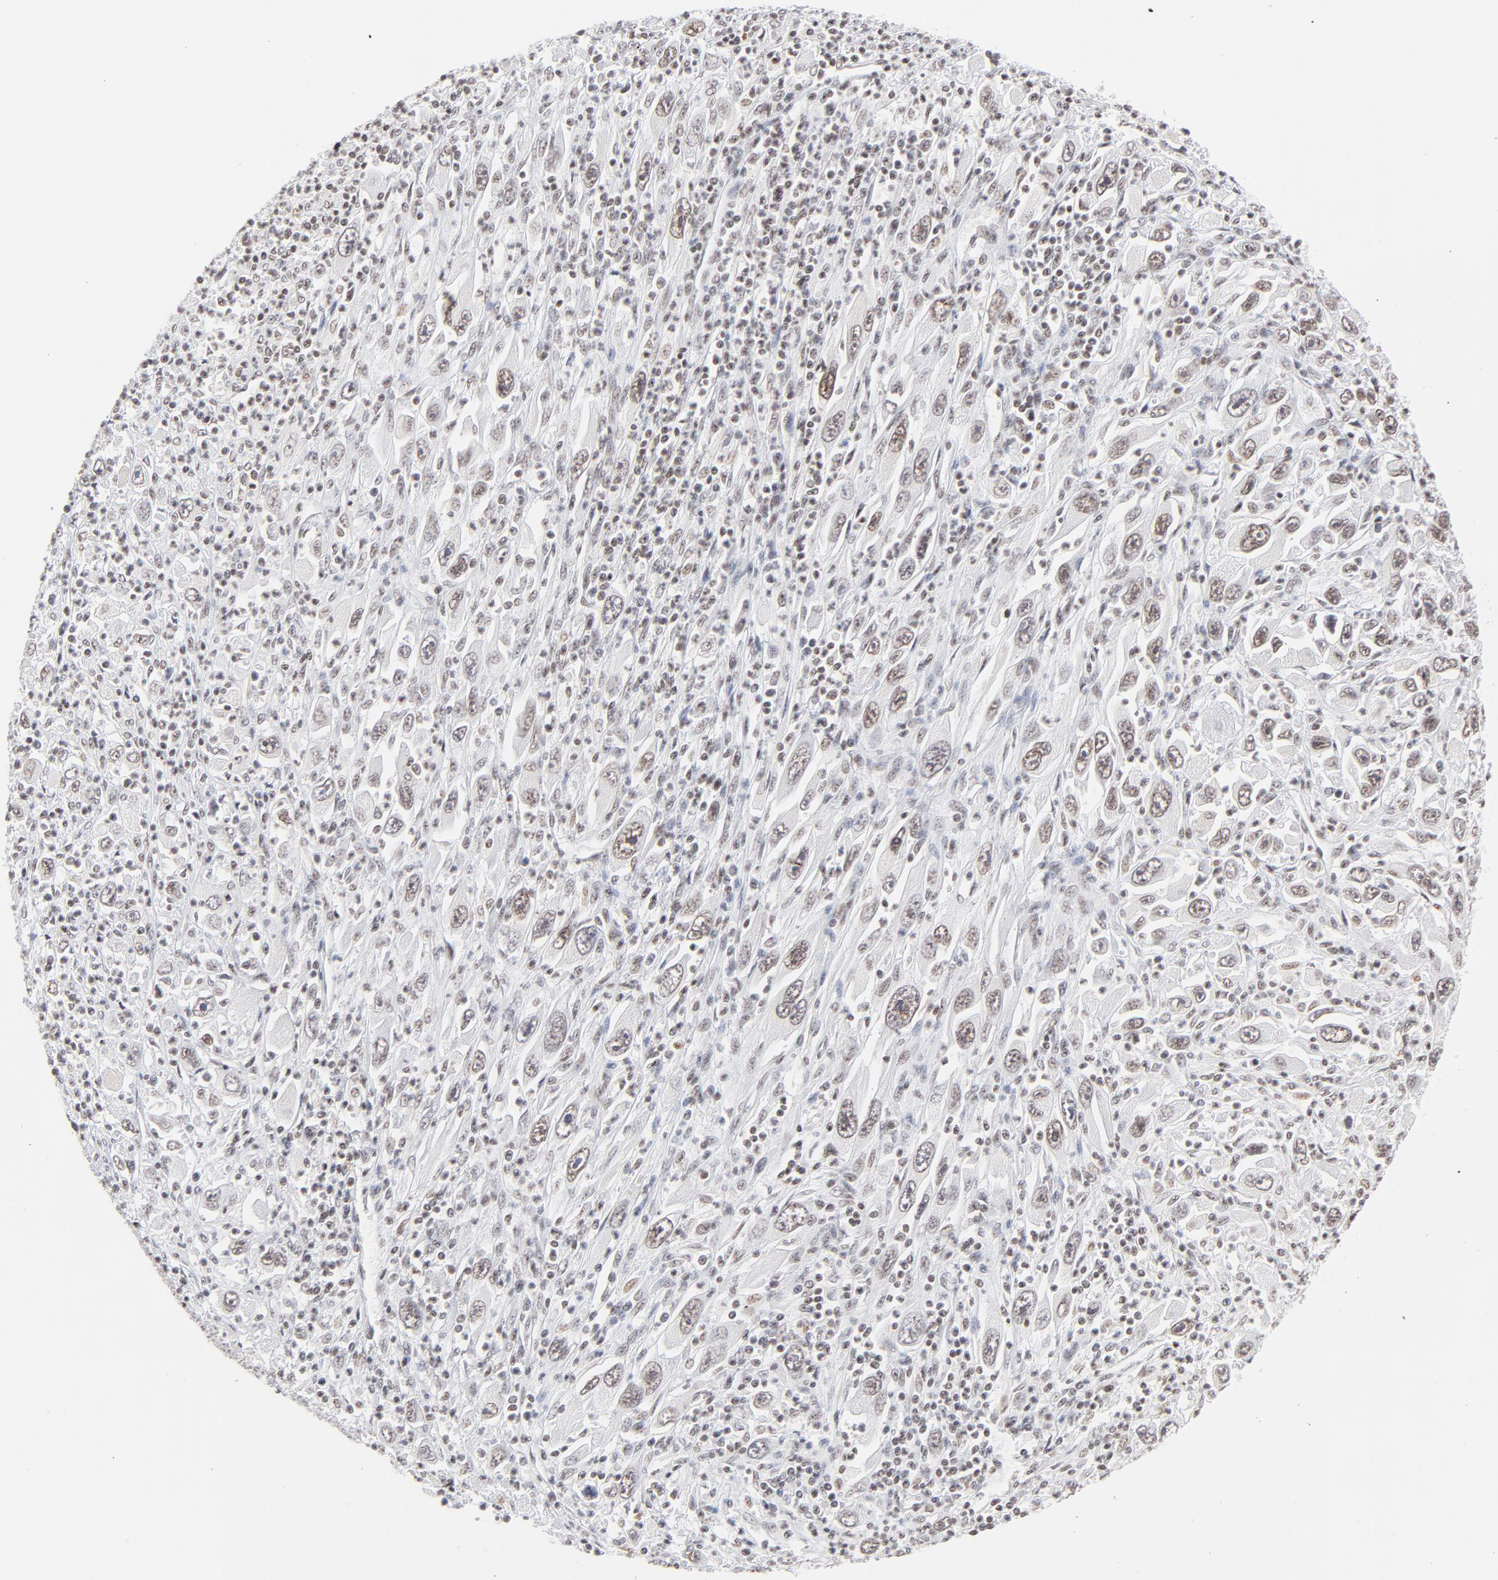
{"staining": {"intensity": "weak", "quantity": ">75%", "location": "nuclear"}, "tissue": "melanoma", "cell_type": "Tumor cells", "image_type": "cancer", "snomed": [{"axis": "morphology", "description": "Malignant melanoma, Metastatic site"}, {"axis": "topography", "description": "Skin"}], "caption": "Malignant melanoma (metastatic site) tissue displays weak nuclear positivity in approximately >75% of tumor cells, visualized by immunohistochemistry. (IHC, brightfield microscopy, high magnification).", "gene": "ZNF143", "patient": {"sex": "female", "age": 56}}